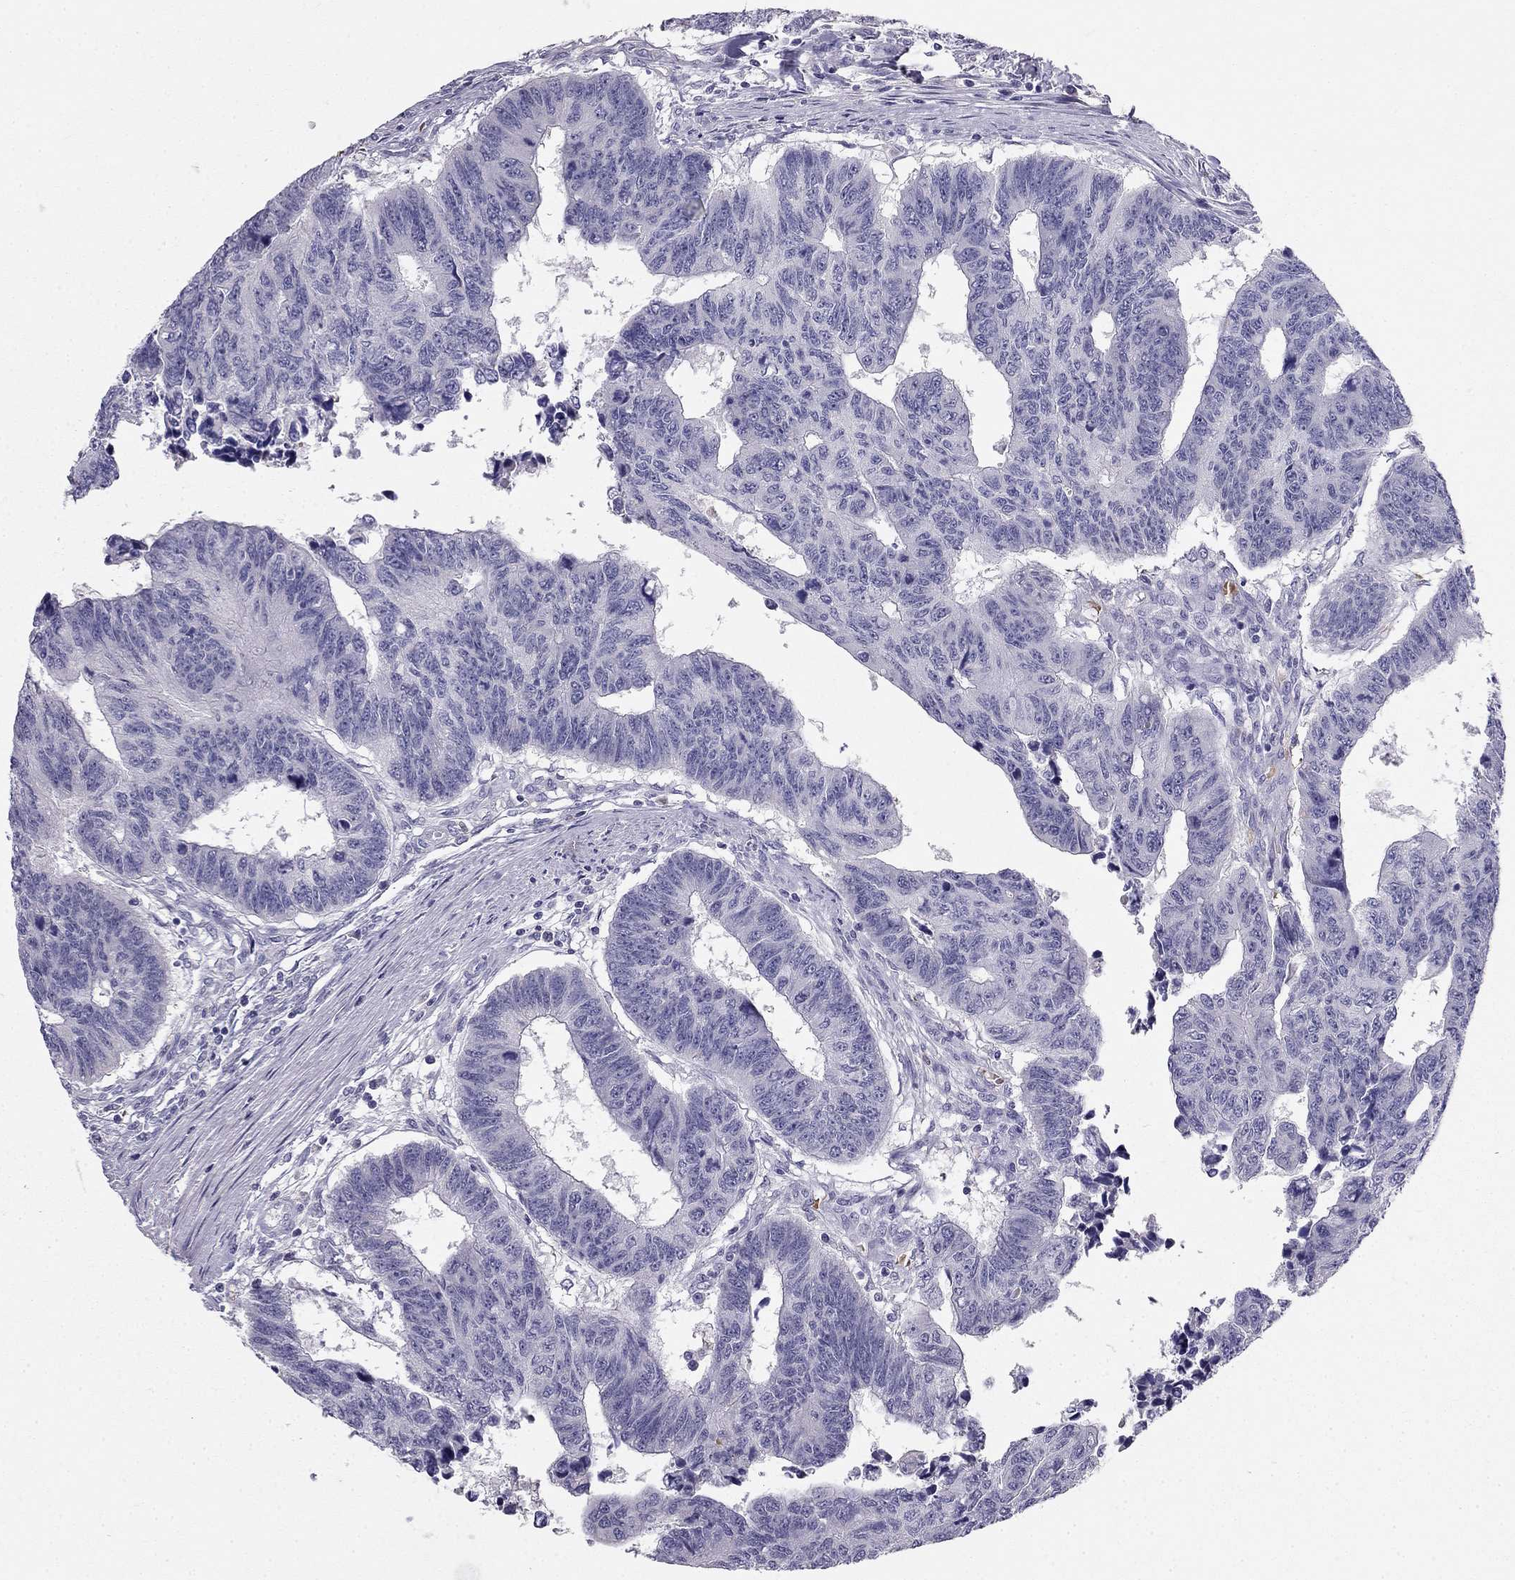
{"staining": {"intensity": "negative", "quantity": "none", "location": "none"}, "tissue": "colorectal cancer", "cell_type": "Tumor cells", "image_type": "cancer", "snomed": [{"axis": "morphology", "description": "Adenocarcinoma, NOS"}, {"axis": "topography", "description": "Rectum"}], "caption": "Immunohistochemistry photomicrograph of colorectal cancer (adenocarcinoma) stained for a protein (brown), which displays no positivity in tumor cells. (Stains: DAB immunohistochemistry (IHC) with hematoxylin counter stain, Microscopy: brightfield microscopy at high magnification).", "gene": "RHD", "patient": {"sex": "female", "age": 85}}